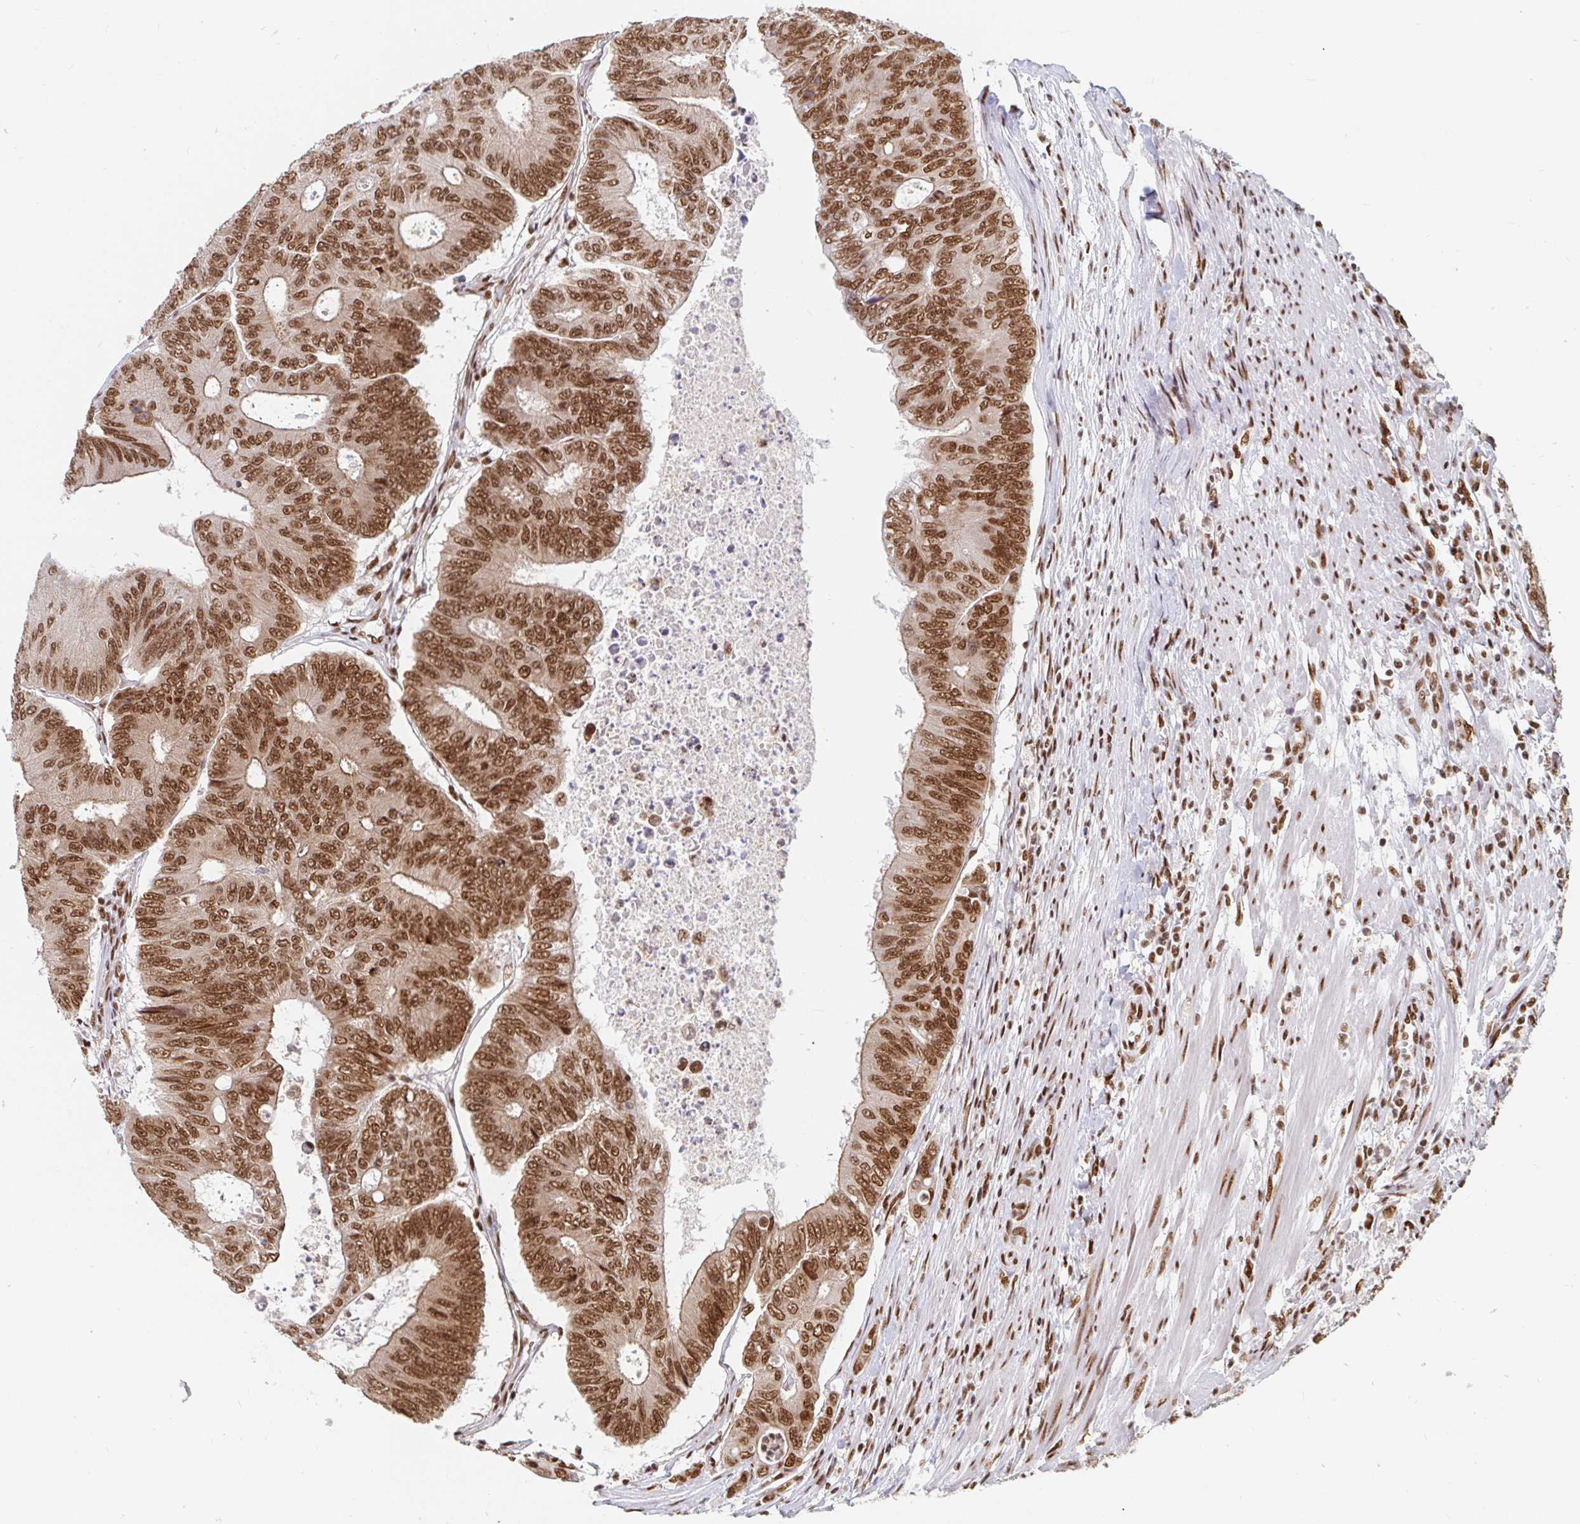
{"staining": {"intensity": "moderate", "quantity": ">75%", "location": "nuclear"}, "tissue": "colorectal cancer", "cell_type": "Tumor cells", "image_type": "cancer", "snomed": [{"axis": "morphology", "description": "Adenocarcinoma, NOS"}, {"axis": "topography", "description": "Colon"}], "caption": "Colorectal cancer stained for a protein (brown) reveals moderate nuclear positive positivity in about >75% of tumor cells.", "gene": "RBMX", "patient": {"sex": "female", "age": 48}}